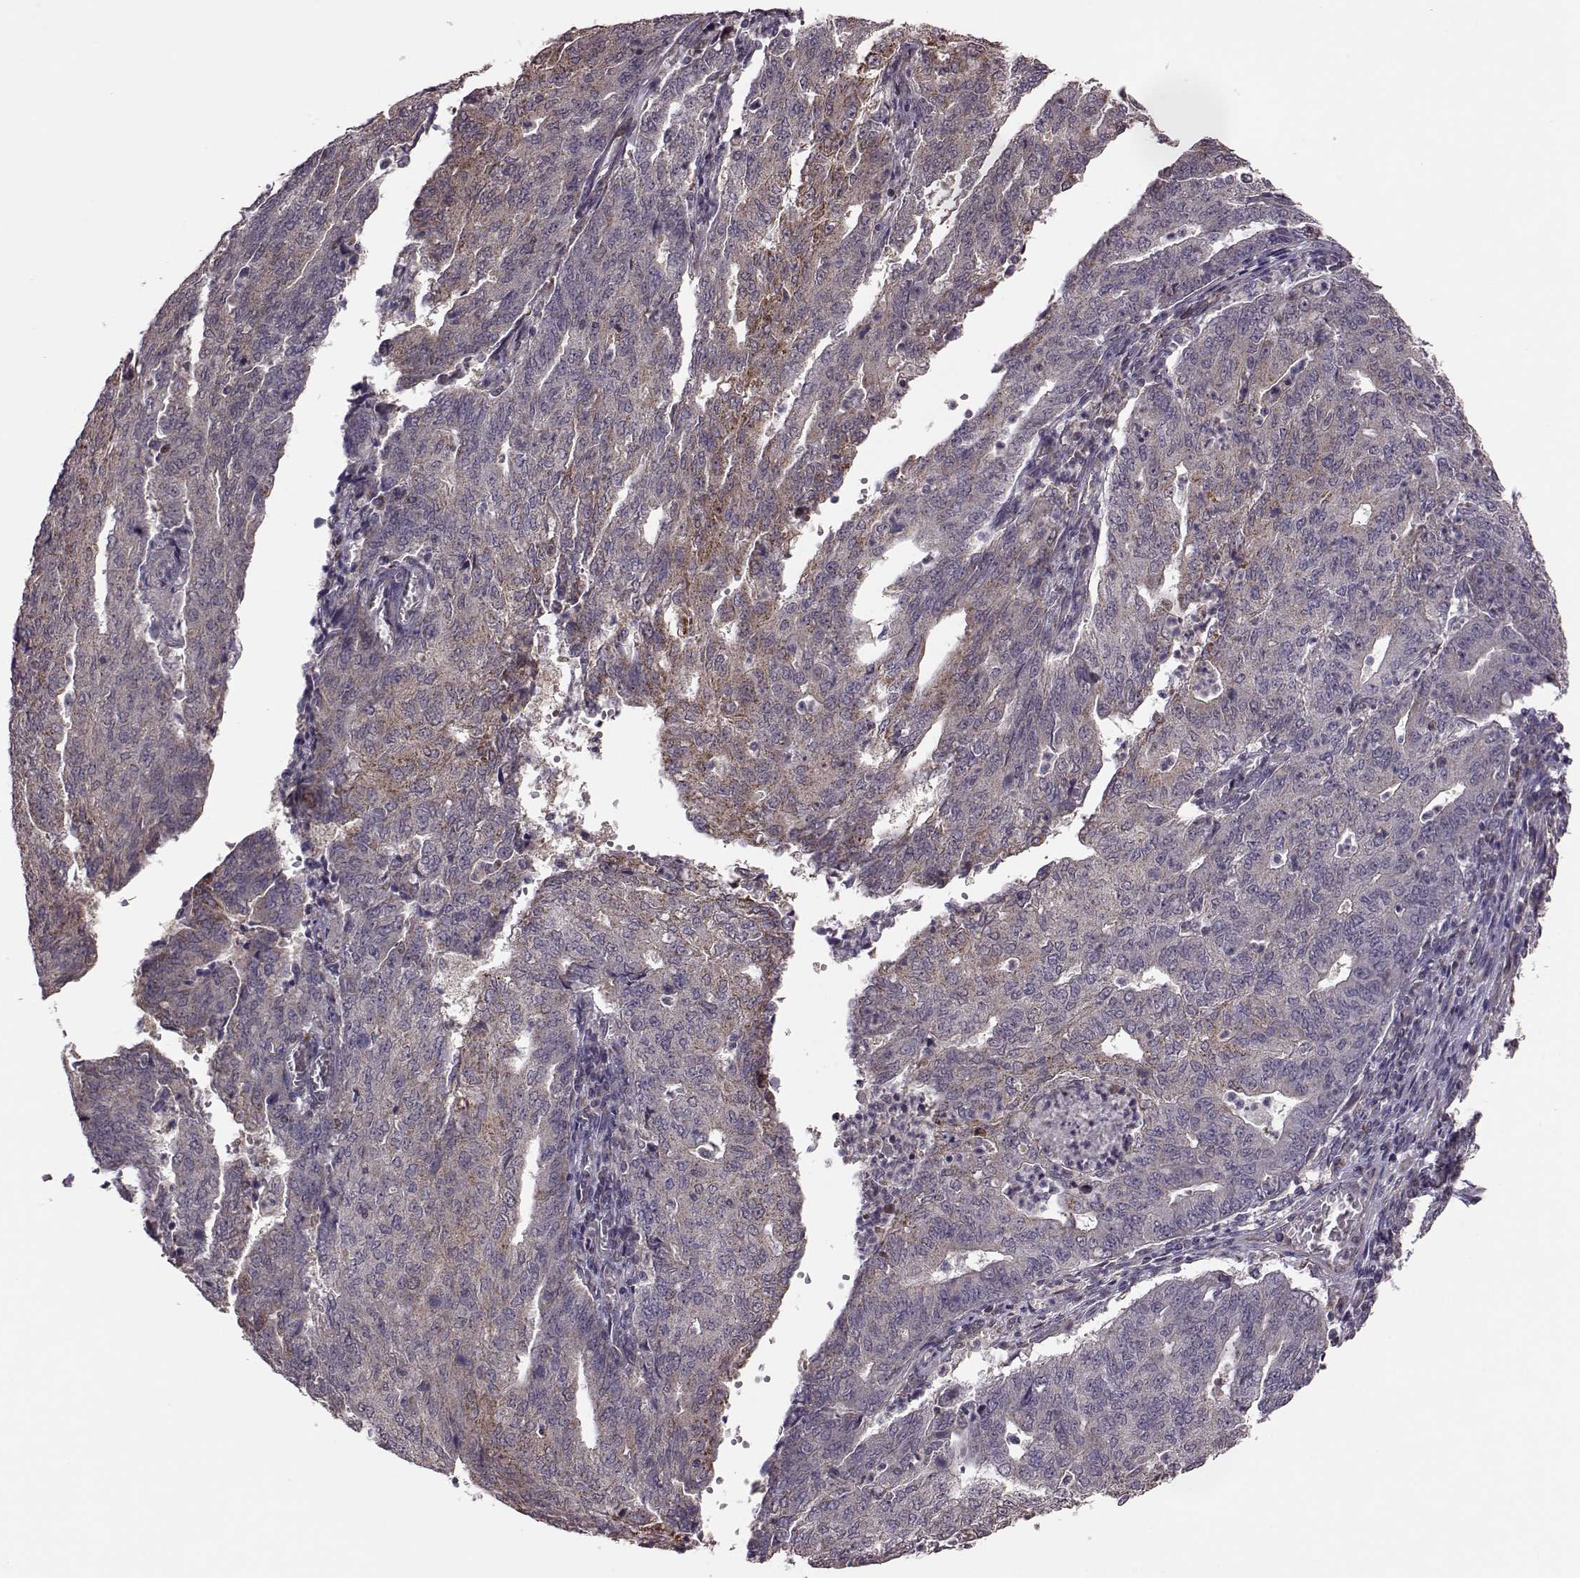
{"staining": {"intensity": "moderate", "quantity": "25%-75%", "location": "cytoplasmic/membranous"}, "tissue": "endometrial cancer", "cell_type": "Tumor cells", "image_type": "cancer", "snomed": [{"axis": "morphology", "description": "Adenocarcinoma, NOS"}, {"axis": "topography", "description": "Endometrium"}], "caption": "Immunohistochemical staining of endometrial cancer (adenocarcinoma) demonstrates medium levels of moderate cytoplasmic/membranous protein staining in about 25%-75% of tumor cells.", "gene": "PUDP", "patient": {"sex": "female", "age": 82}}